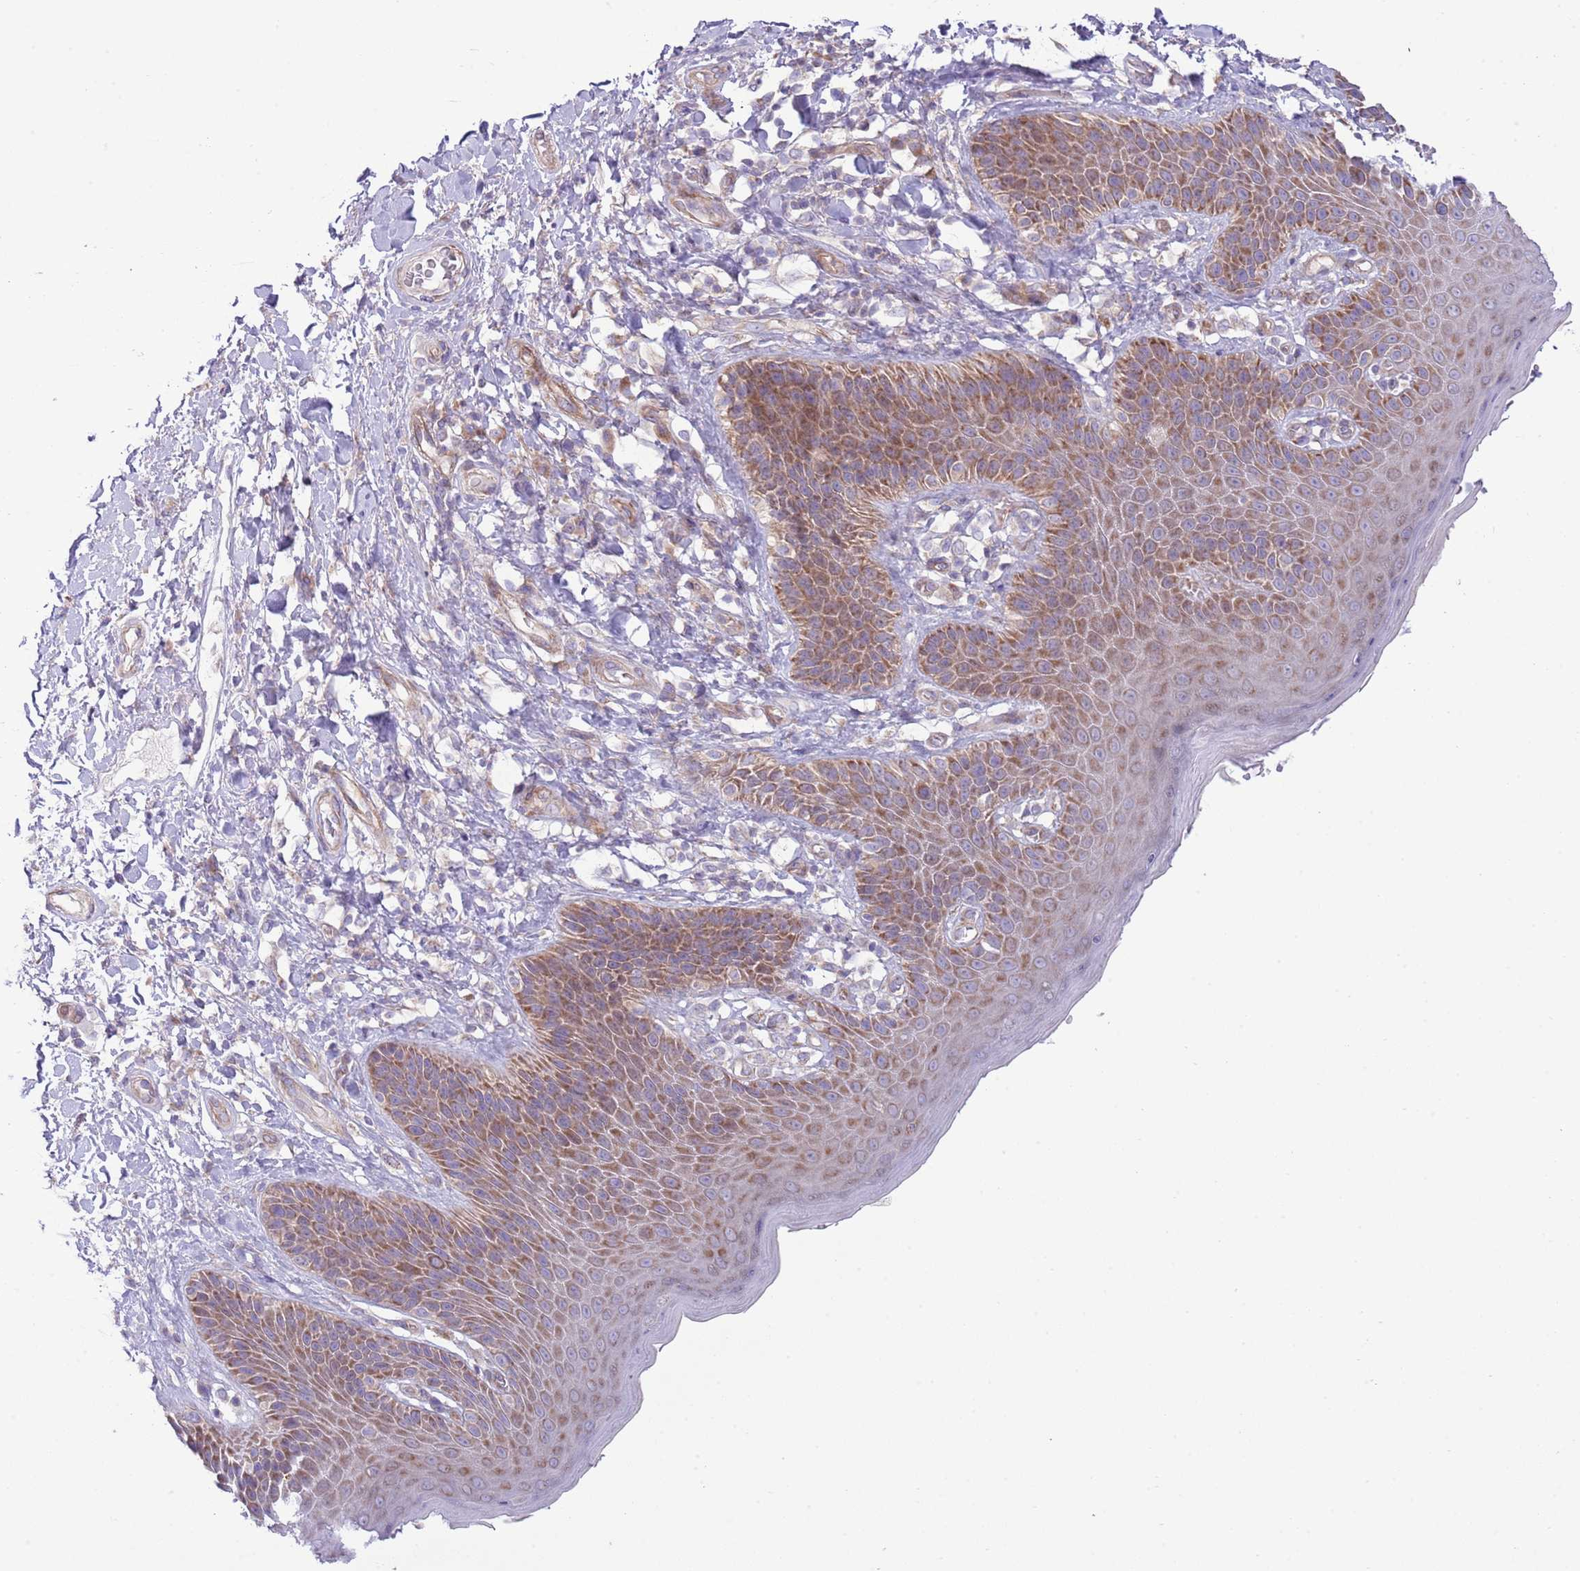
{"staining": {"intensity": "moderate", "quantity": ">75%", "location": "cytoplasmic/membranous"}, "tissue": "skin", "cell_type": "Epidermal cells", "image_type": "normal", "snomed": [{"axis": "morphology", "description": "Normal tissue, NOS"}, {"axis": "topography", "description": "Anal"}], "caption": "IHC of benign skin shows medium levels of moderate cytoplasmic/membranous positivity in approximately >75% of epidermal cells.", "gene": "TOMM5", "patient": {"sex": "female", "age": 89}}